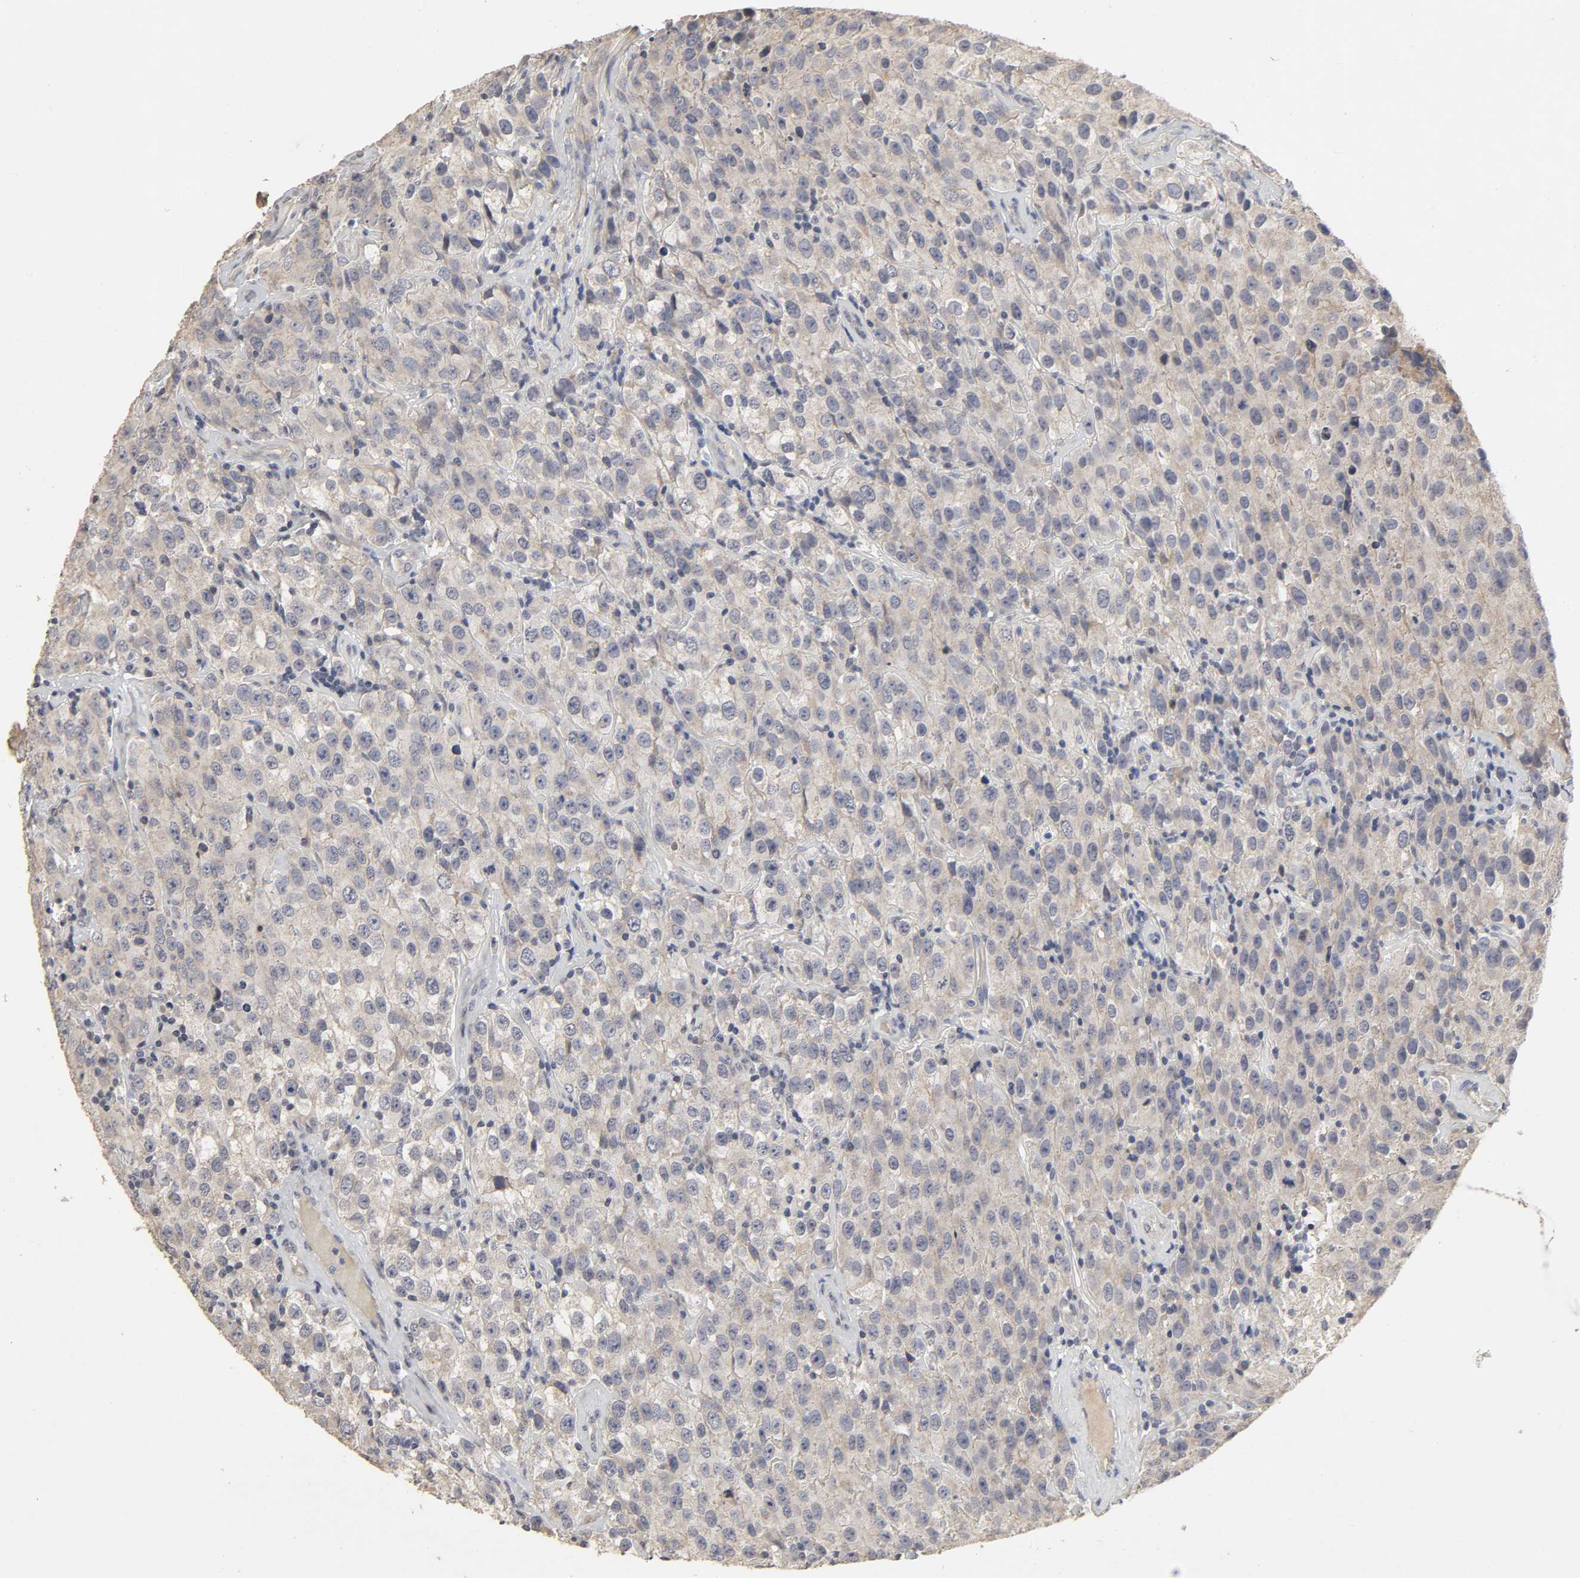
{"staining": {"intensity": "weak", "quantity": "<25%", "location": "cytoplasmic/membranous"}, "tissue": "testis cancer", "cell_type": "Tumor cells", "image_type": "cancer", "snomed": [{"axis": "morphology", "description": "Seminoma, NOS"}, {"axis": "topography", "description": "Testis"}], "caption": "IHC of human testis seminoma demonstrates no staining in tumor cells.", "gene": "SLC10A2", "patient": {"sex": "male", "age": 52}}